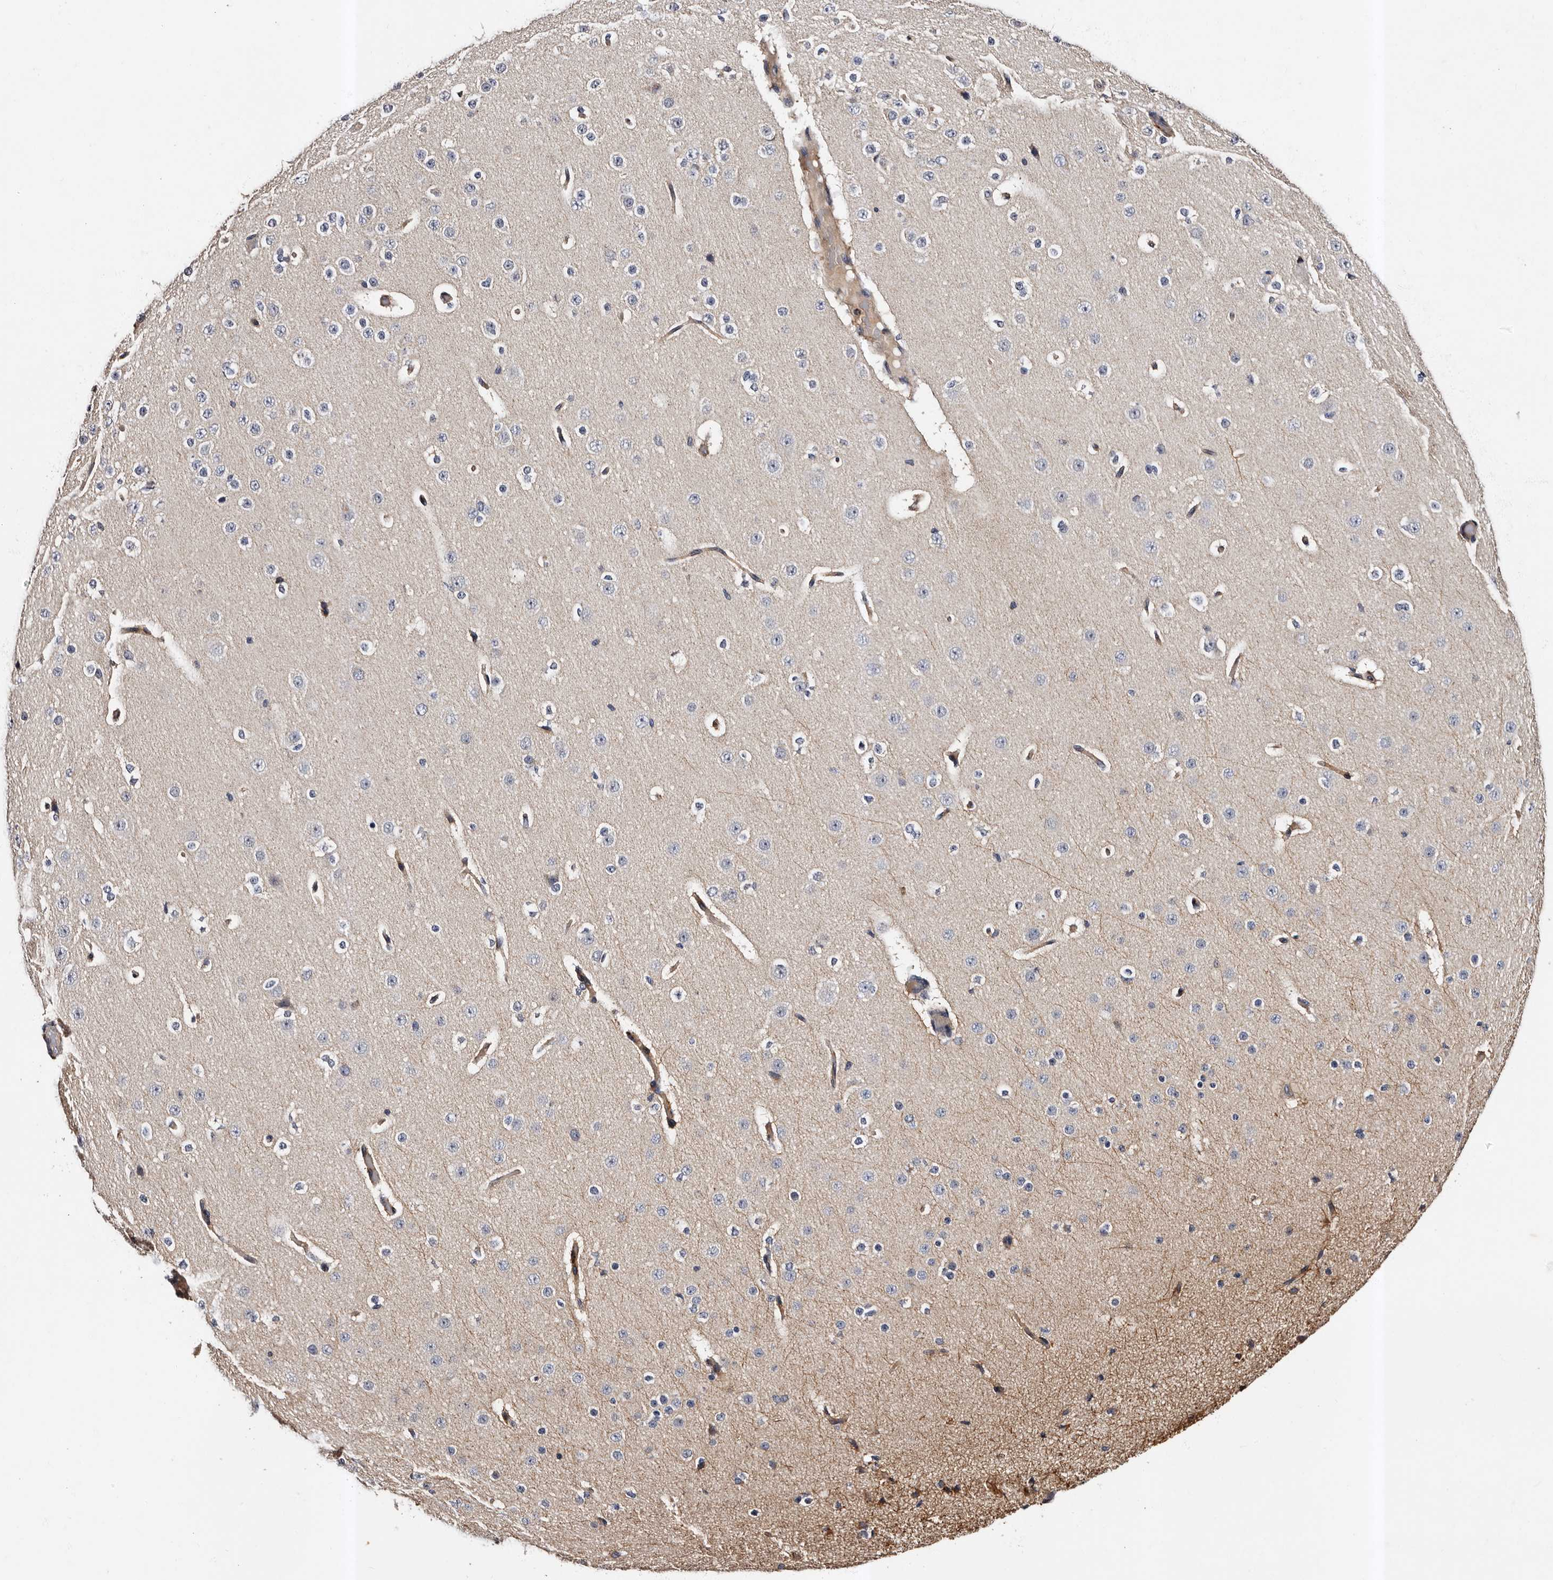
{"staining": {"intensity": "moderate", "quantity": ">75%", "location": "cytoplasmic/membranous"}, "tissue": "cerebral cortex", "cell_type": "Endothelial cells", "image_type": "normal", "snomed": [{"axis": "morphology", "description": "Normal tissue, NOS"}, {"axis": "morphology", "description": "Developmental malformation"}, {"axis": "topography", "description": "Cerebral cortex"}], "caption": "Immunohistochemical staining of unremarkable cerebral cortex displays medium levels of moderate cytoplasmic/membranous positivity in about >75% of endothelial cells.", "gene": "ADCK5", "patient": {"sex": "female", "age": 30}}